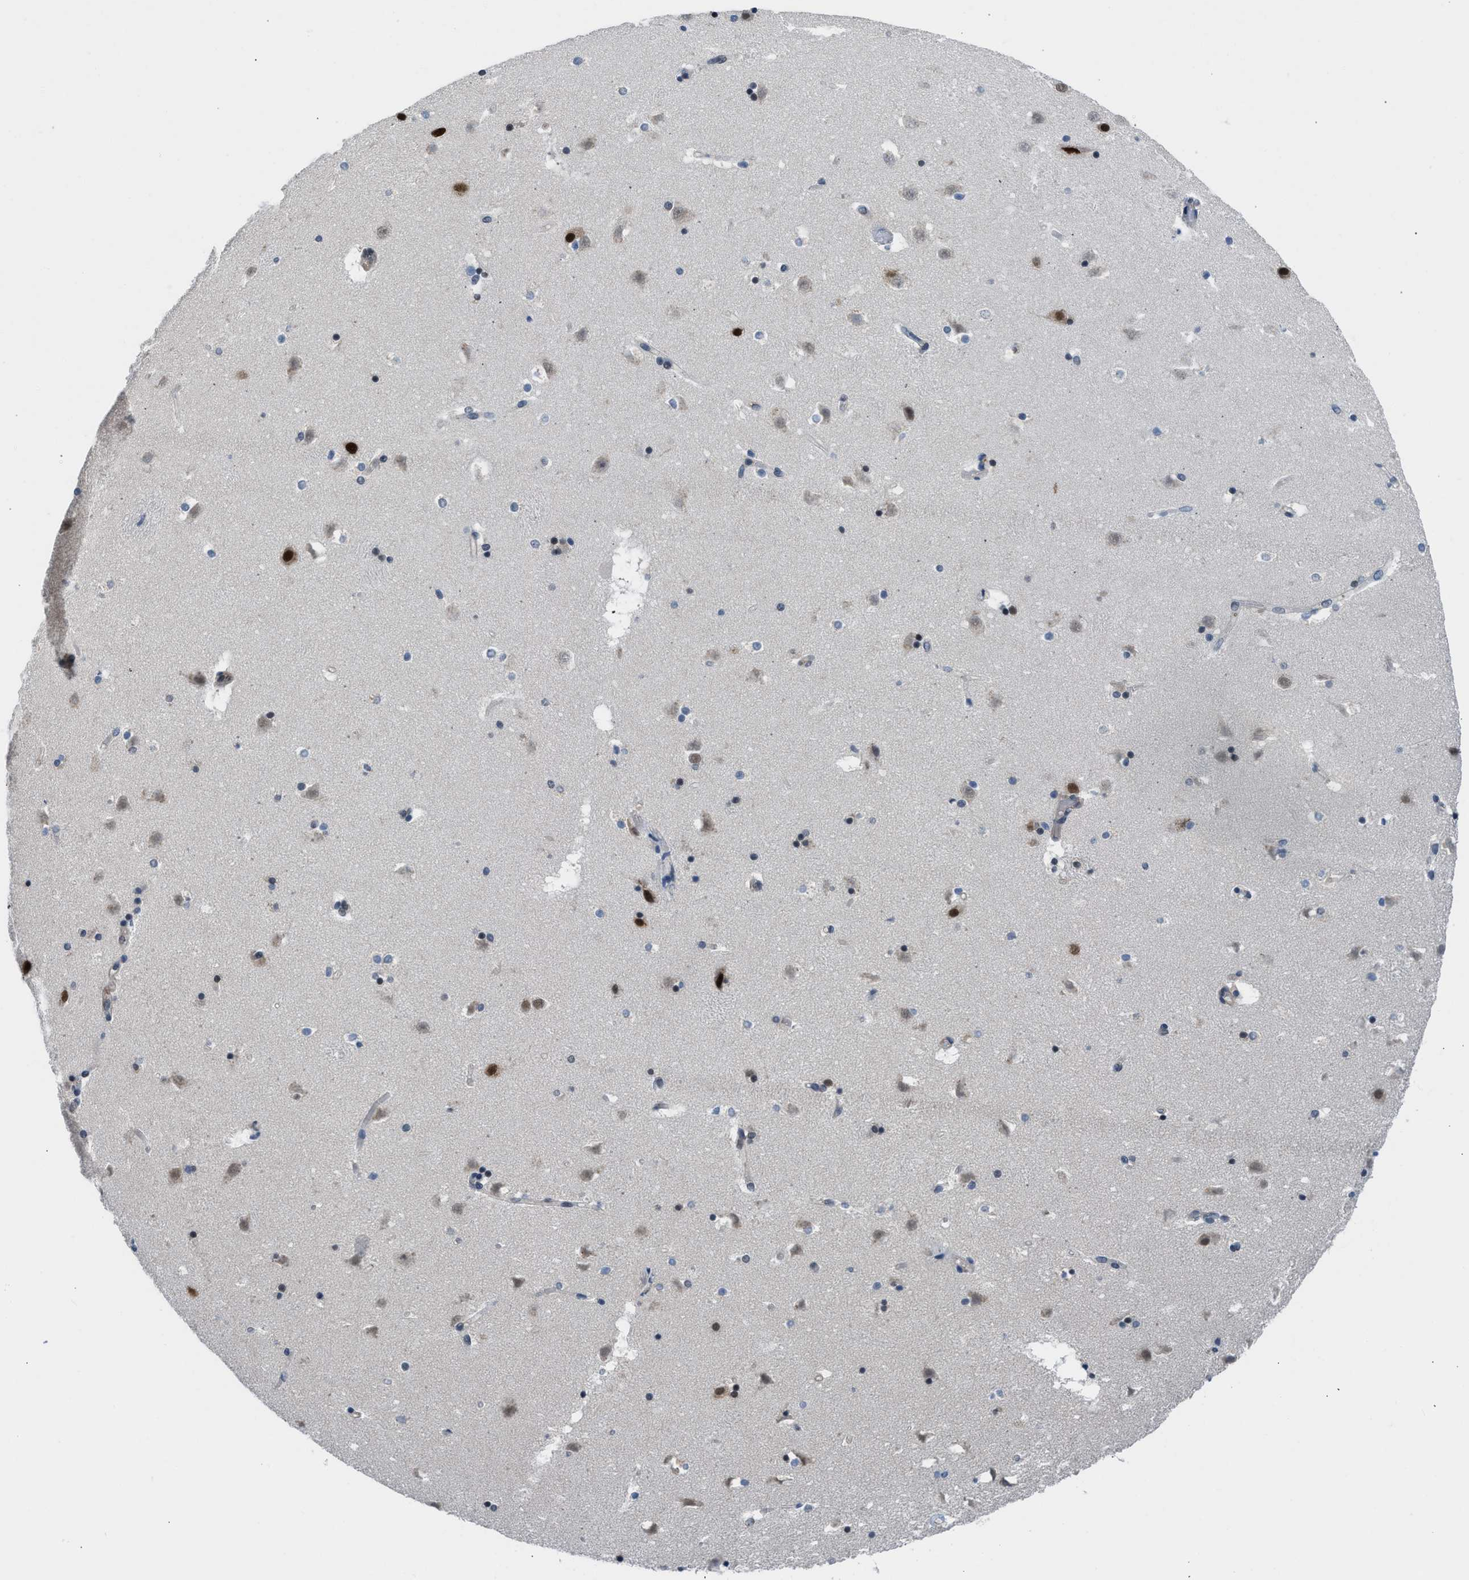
{"staining": {"intensity": "moderate", "quantity": "<25%", "location": "nuclear"}, "tissue": "caudate", "cell_type": "Glial cells", "image_type": "normal", "snomed": [{"axis": "morphology", "description": "Normal tissue, NOS"}, {"axis": "topography", "description": "Lateral ventricle wall"}], "caption": "Immunohistochemistry (IHC) of benign caudate reveals low levels of moderate nuclear expression in approximately <25% of glial cells.", "gene": "TERF2IP", "patient": {"sex": "male", "age": 45}}